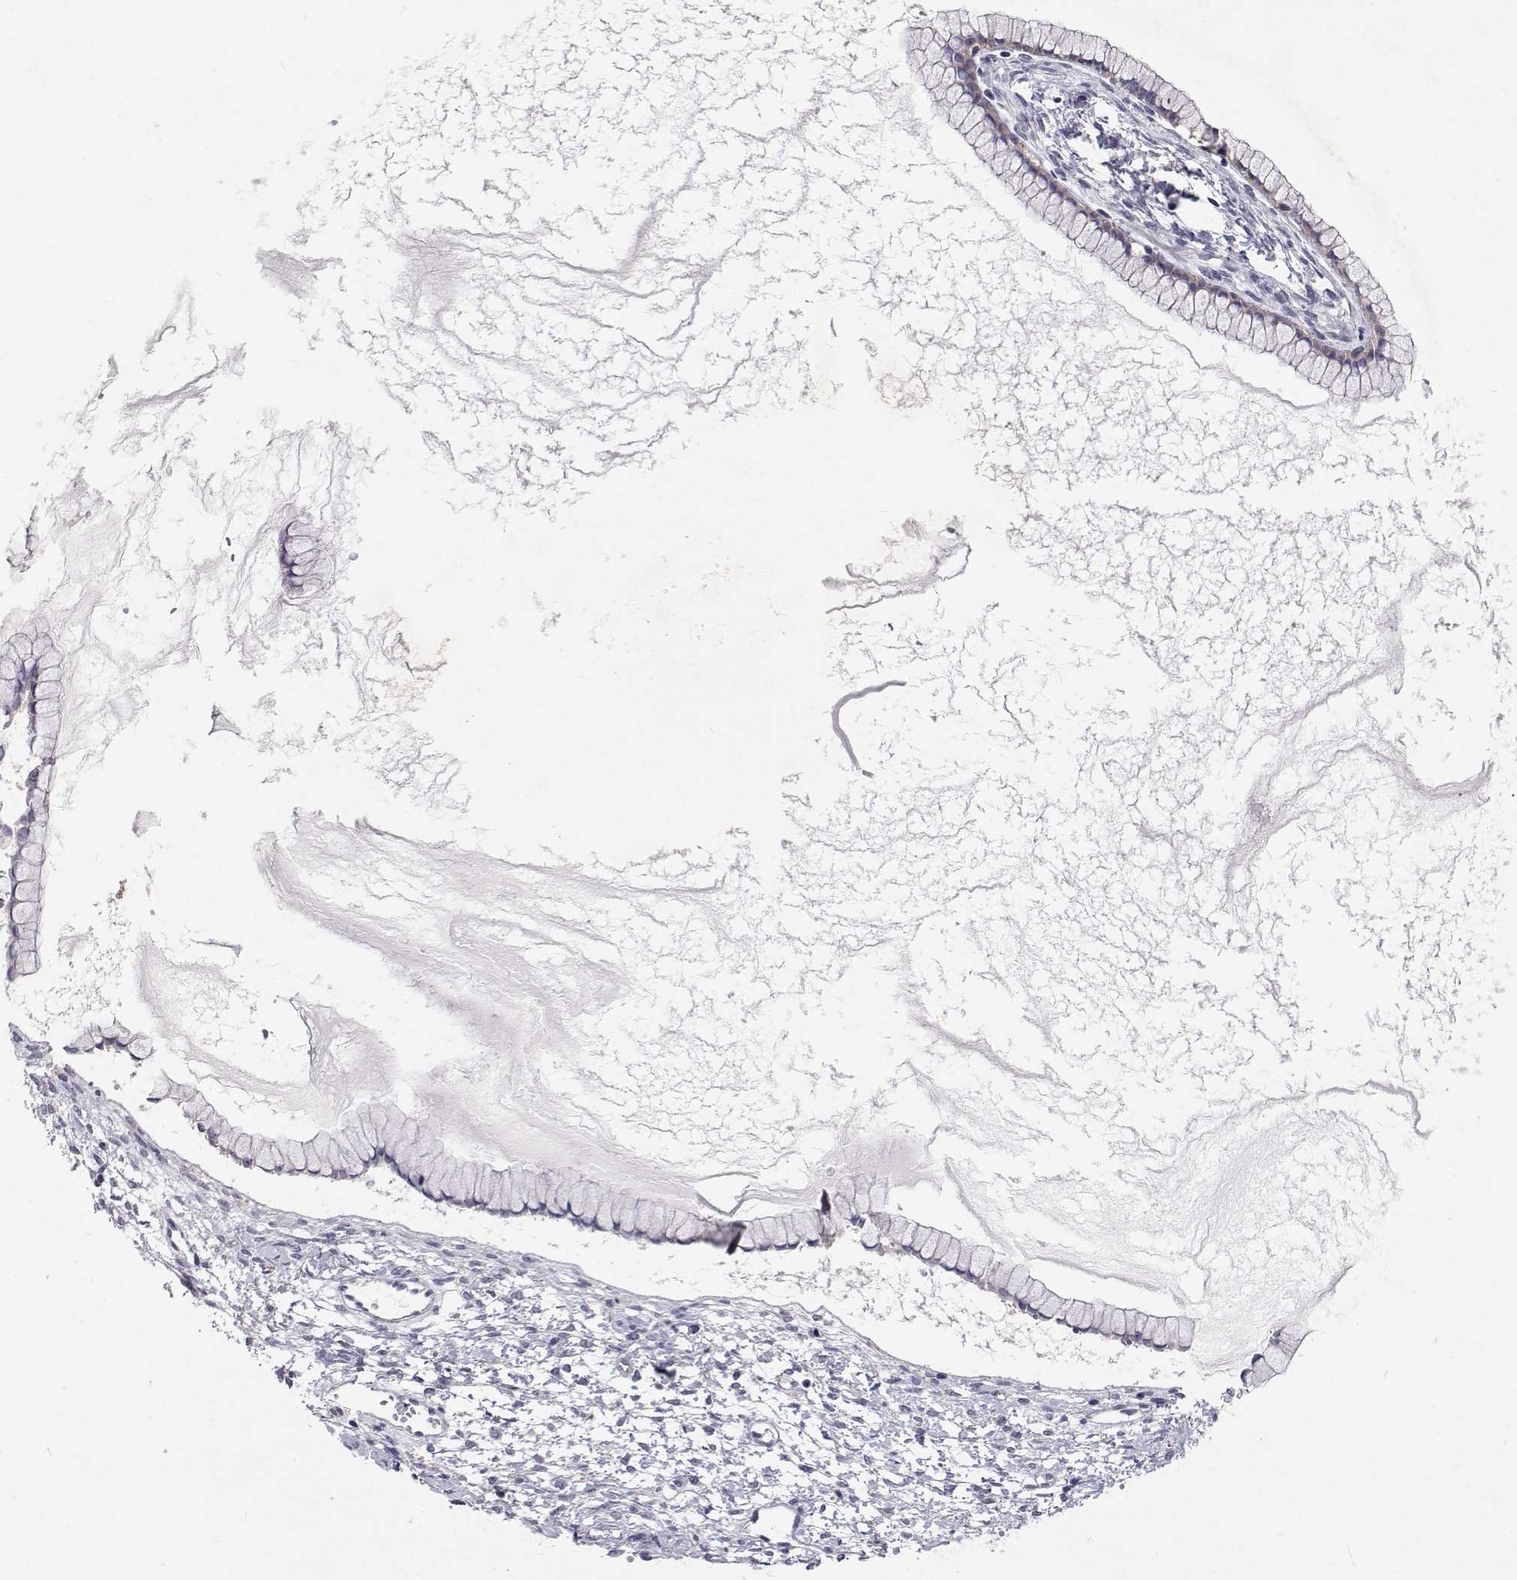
{"staining": {"intensity": "negative", "quantity": "none", "location": "none"}, "tissue": "ovarian cancer", "cell_type": "Tumor cells", "image_type": "cancer", "snomed": [{"axis": "morphology", "description": "Cystadenocarcinoma, mucinous, NOS"}, {"axis": "topography", "description": "Ovary"}], "caption": "Tumor cells show no significant positivity in ovarian mucinous cystadenocarcinoma. (DAB (3,3'-diaminobenzidine) IHC with hematoxylin counter stain).", "gene": "MYPN", "patient": {"sex": "female", "age": 41}}